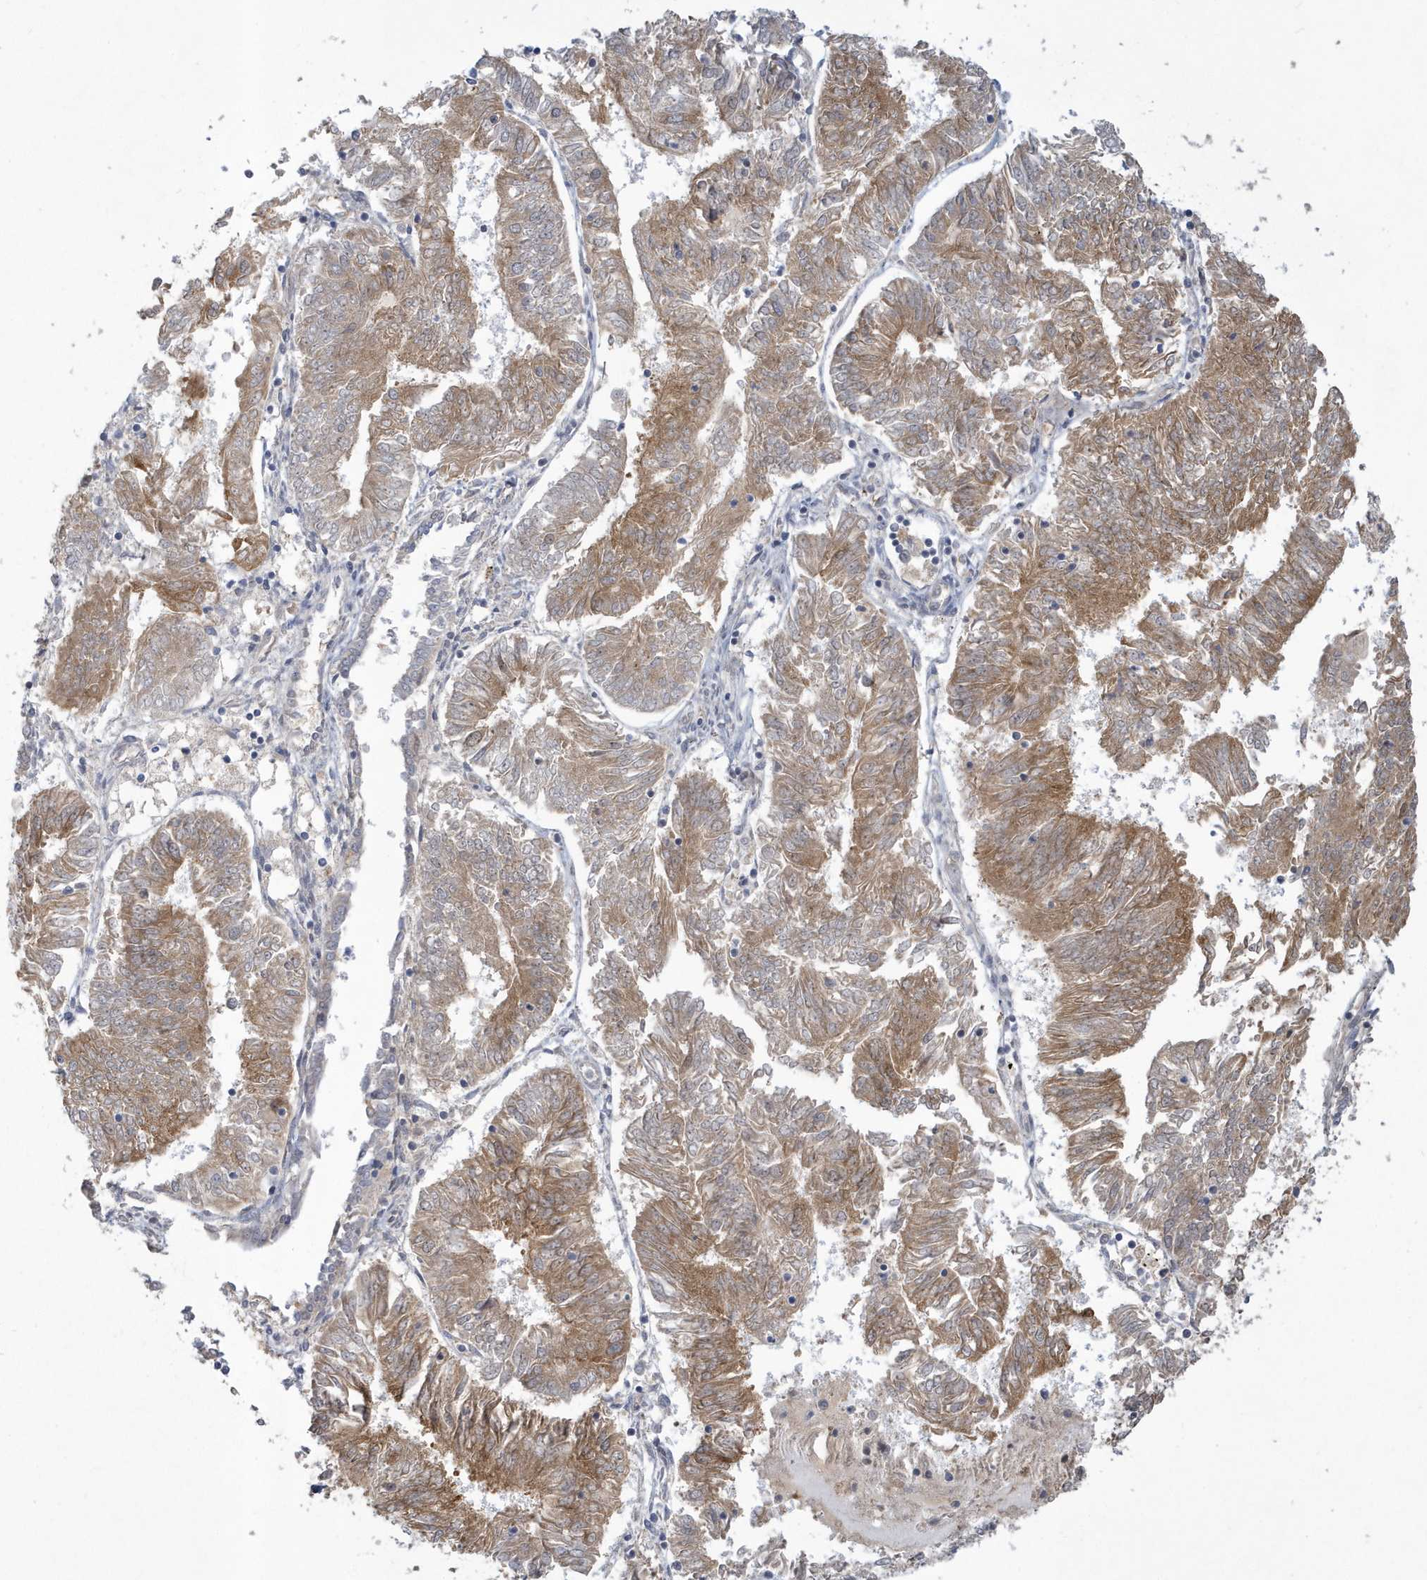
{"staining": {"intensity": "moderate", "quantity": ">75%", "location": "cytoplasmic/membranous"}, "tissue": "endometrial cancer", "cell_type": "Tumor cells", "image_type": "cancer", "snomed": [{"axis": "morphology", "description": "Adenocarcinoma, NOS"}, {"axis": "topography", "description": "Endometrium"}], "caption": "Endometrial cancer stained for a protein (brown) displays moderate cytoplasmic/membranous positive positivity in approximately >75% of tumor cells.", "gene": "ATG4A", "patient": {"sex": "female", "age": 58}}